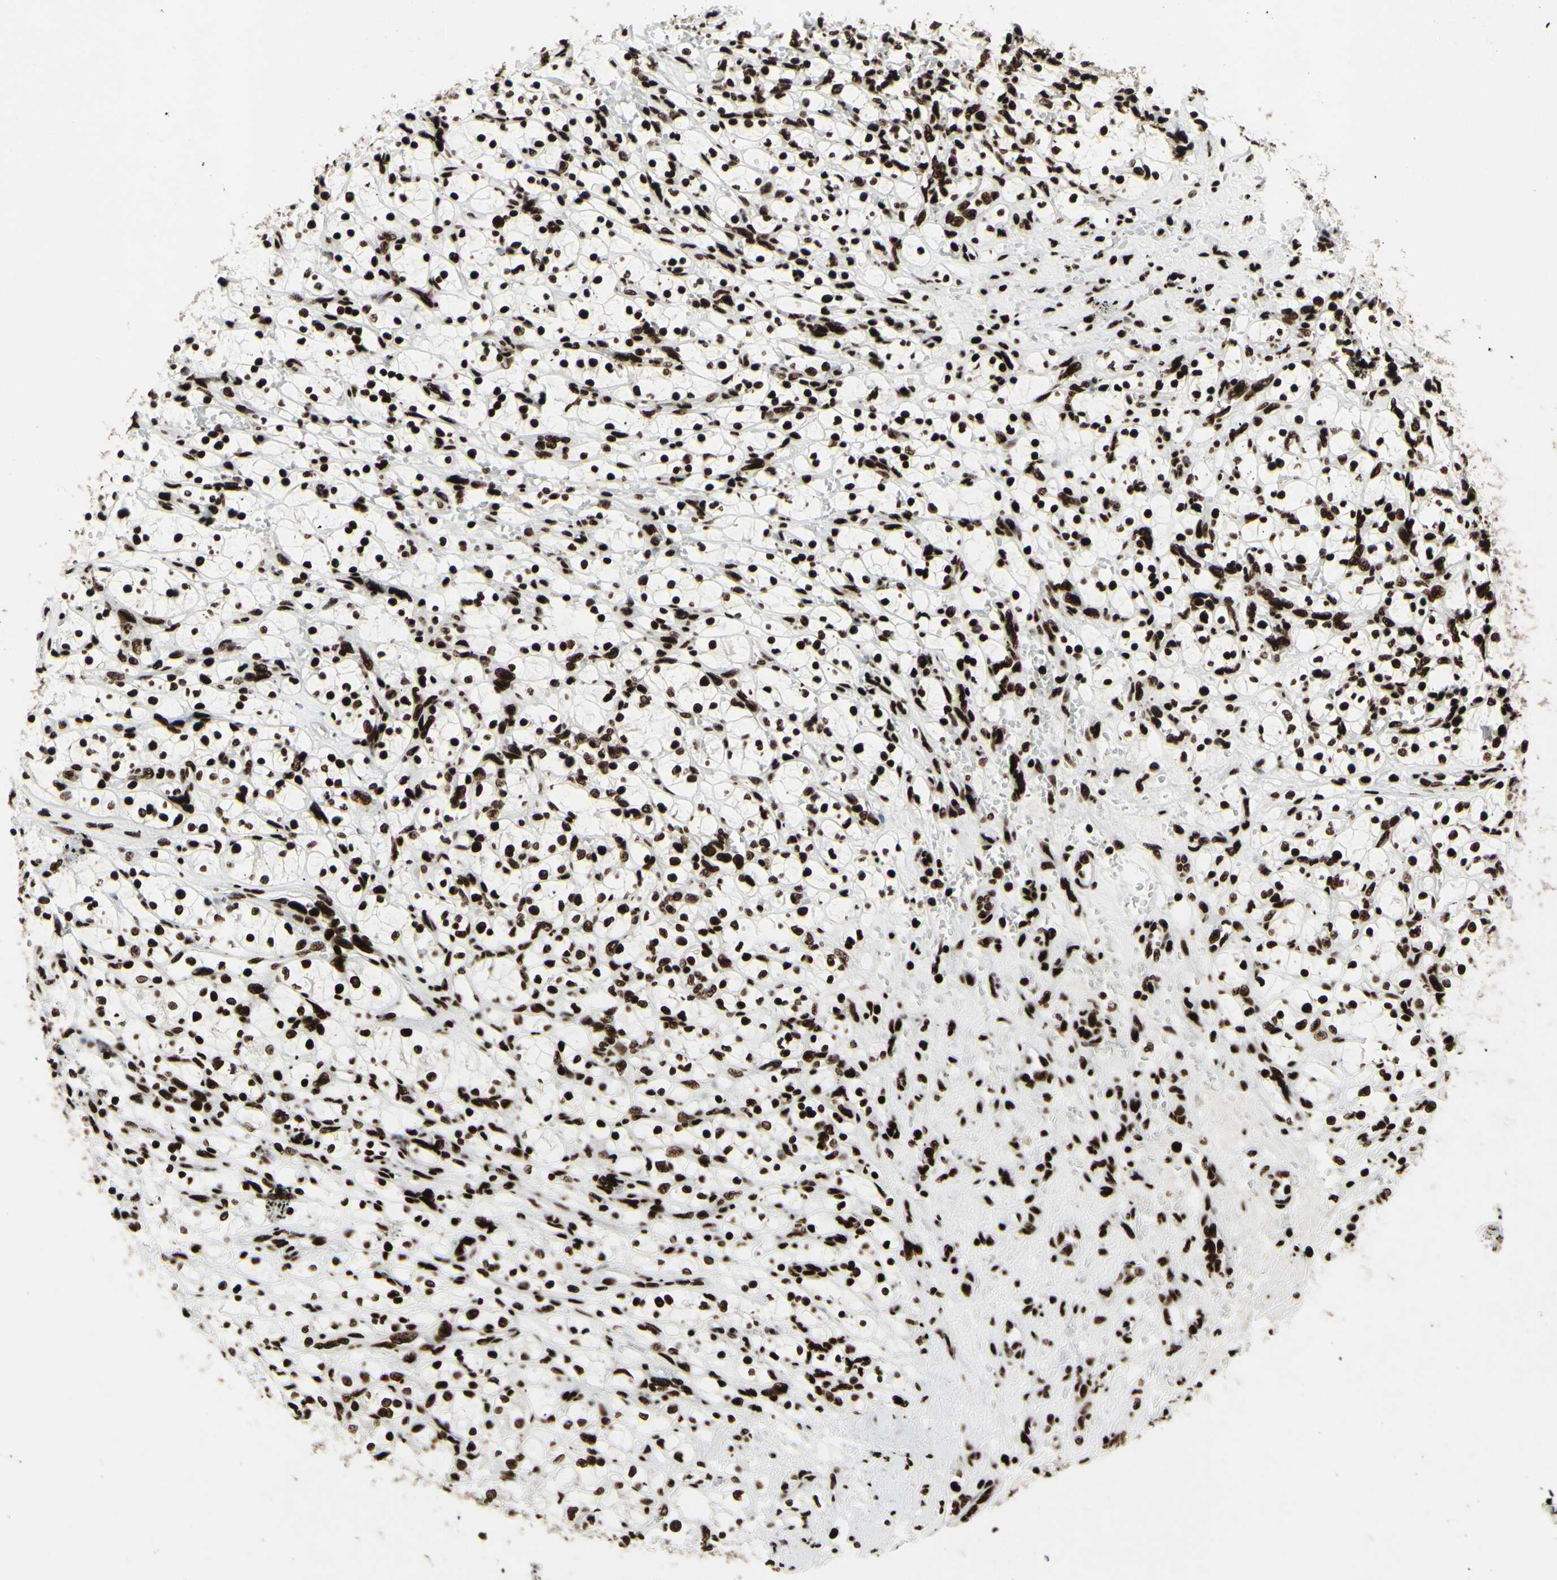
{"staining": {"intensity": "strong", "quantity": ">75%", "location": "nuclear"}, "tissue": "renal cancer", "cell_type": "Tumor cells", "image_type": "cancer", "snomed": [{"axis": "morphology", "description": "Adenocarcinoma, NOS"}, {"axis": "topography", "description": "Kidney"}], "caption": "Immunohistochemistry (IHC) staining of renal adenocarcinoma, which demonstrates high levels of strong nuclear expression in approximately >75% of tumor cells indicating strong nuclear protein positivity. The staining was performed using DAB (brown) for protein detection and nuclei were counterstained in hematoxylin (blue).", "gene": "U2AF2", "patient": {"sex": "female", "age": 69}}